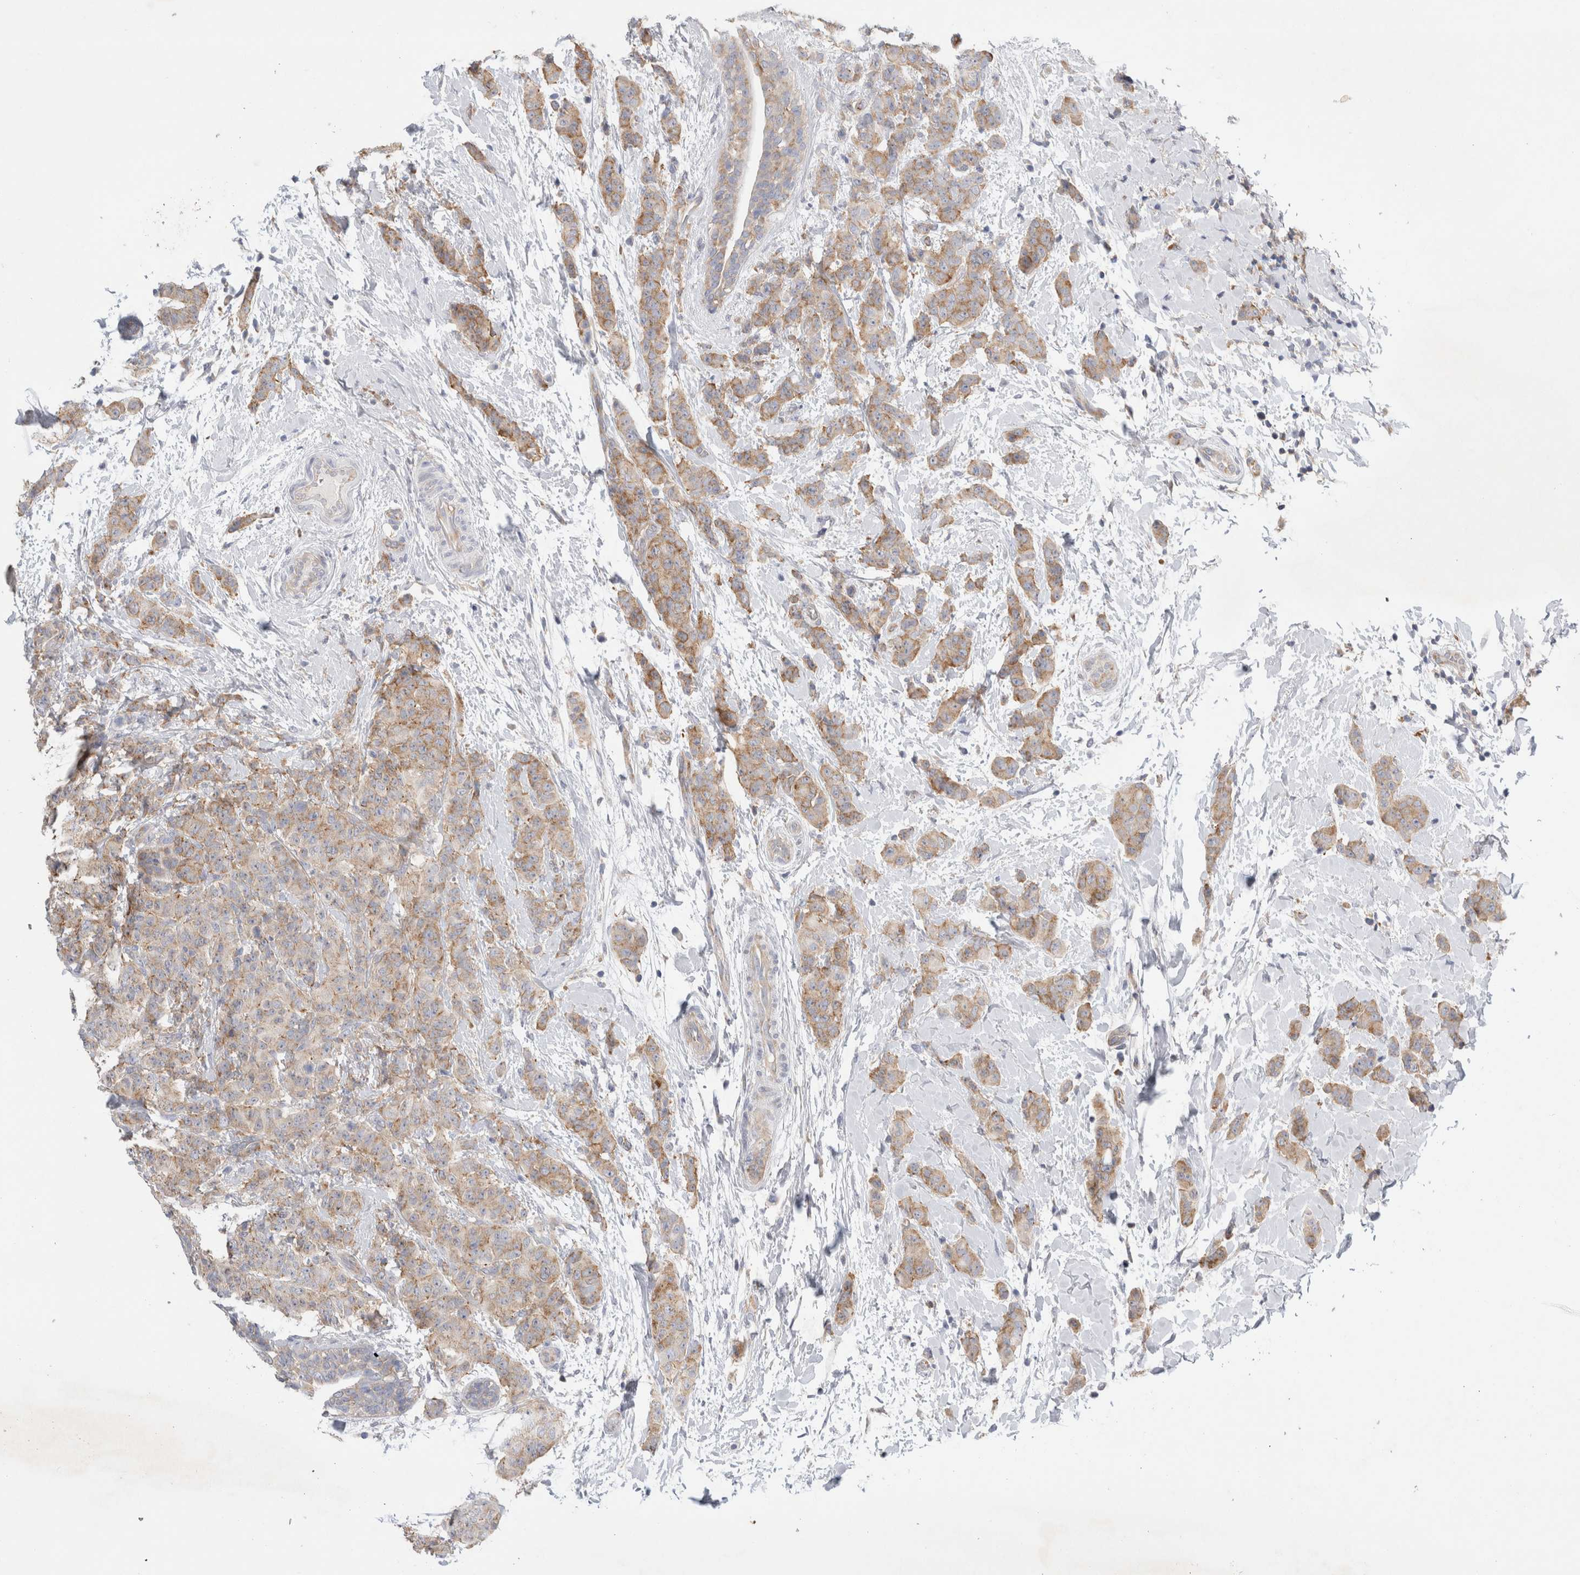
{"staining": {"intensity": "weak", "quantity": ">75%", "location": "cytoplasmic/membranous"}, "tissue": "breast cancer", "cell_type": "Tumor cells", "image_type": "cancer", "snomed": [{"axis": "morphology", "description": "Normal tissue, NOS"}, {"axis": "morphology", "description": "Duct carcinoma"}, {"axis": "topography", "description": "Breast"}], "caption": "Protein staining of invasive ductal carcinoma (breast) tissue demonstrates weak cytoplasmic/membranous expression in approximately >75% of tumor cells.", "gene": "ZNF23", "patient": {"sex": "female", "age": 40}}